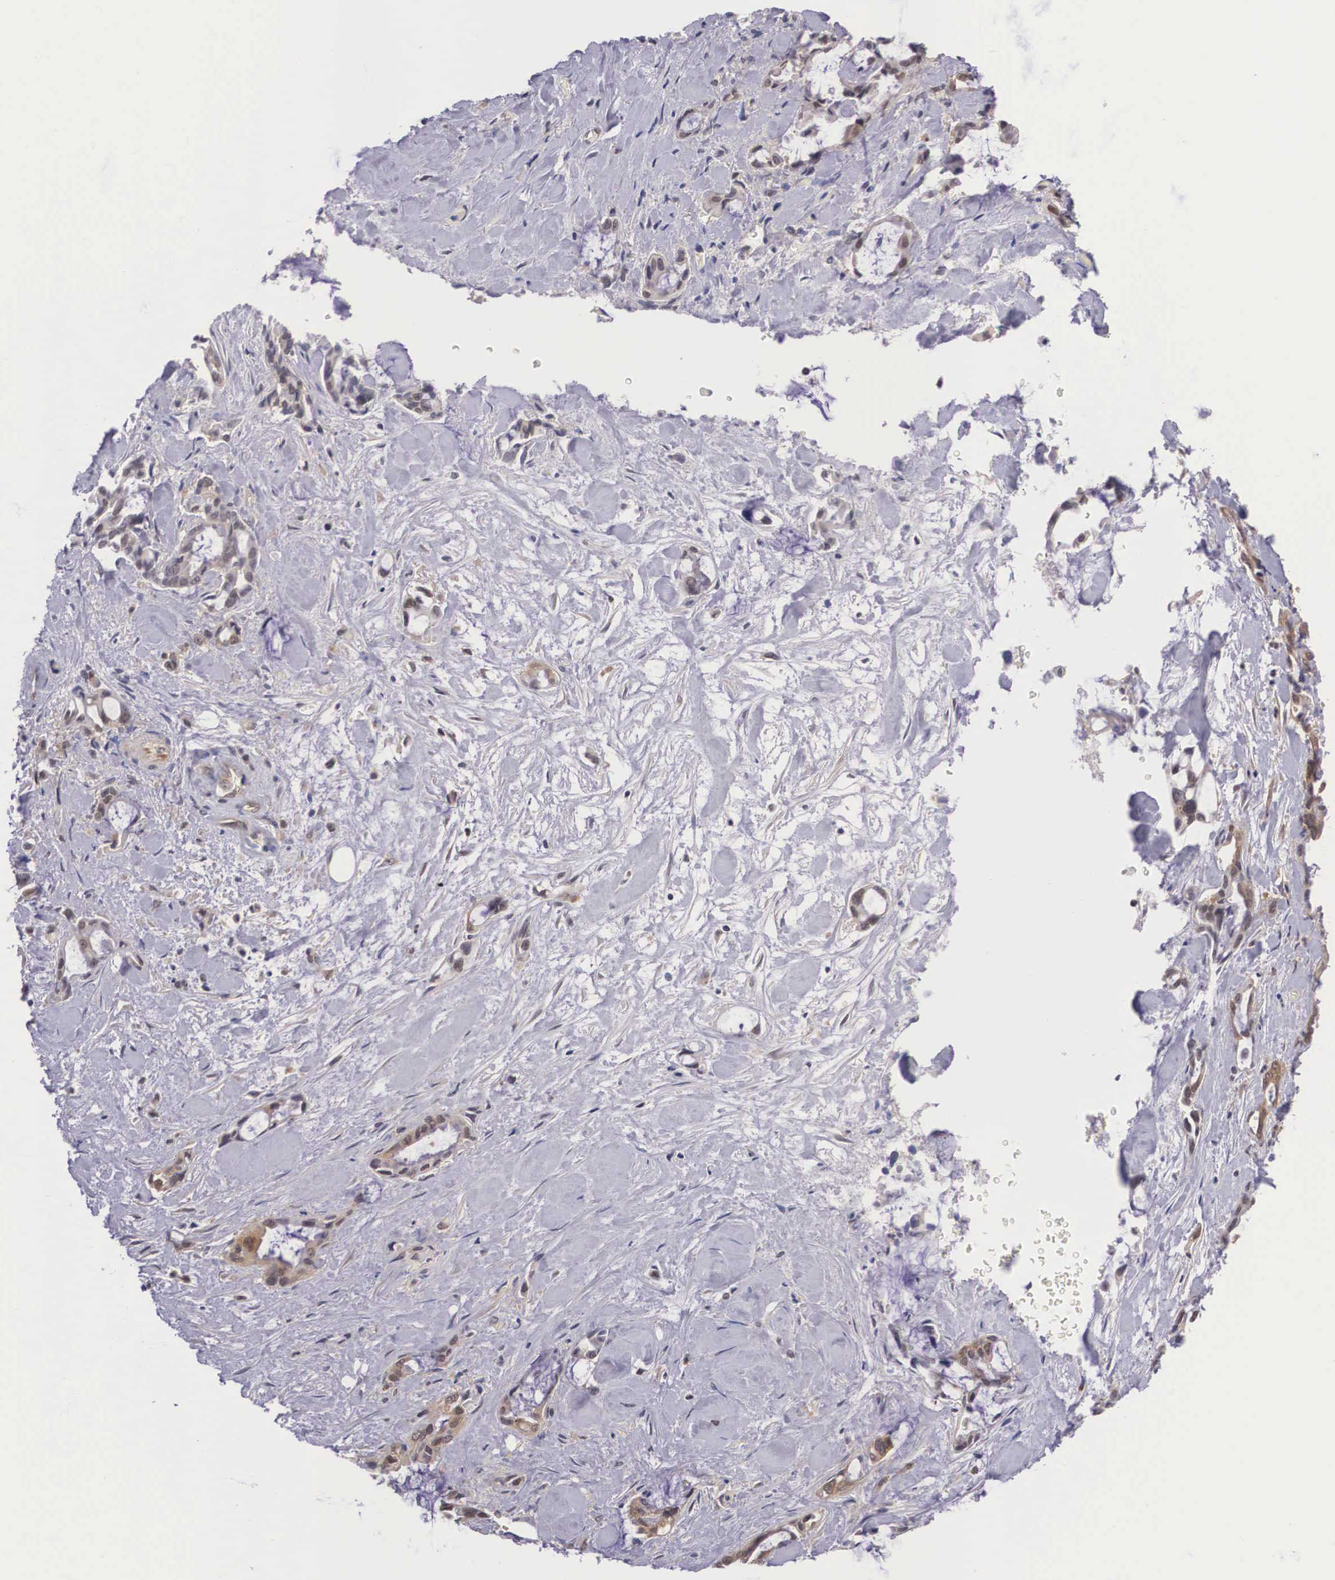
{"staining": {"intensity": "weak", "quantity": "25%-75%", "location": "cytoplasmic/membranous"}, "tissue": "pancreatic cancer", "cell_type": "Tumor cells", "image_type": "cancer", "snomed": [{"axis": "morphology", "description": "Adenocarcinoma, NOS"}, {"axis": "topography", "description": "Pancreas"}], "caption": "Weak cytoplasmic/membranous protein staining is present in approximately 25%-75% of tumor cells in pancreatic adenocarcinoma.", "gene": "IGBP1", "patient": {"sex": "female", "age": 70}}